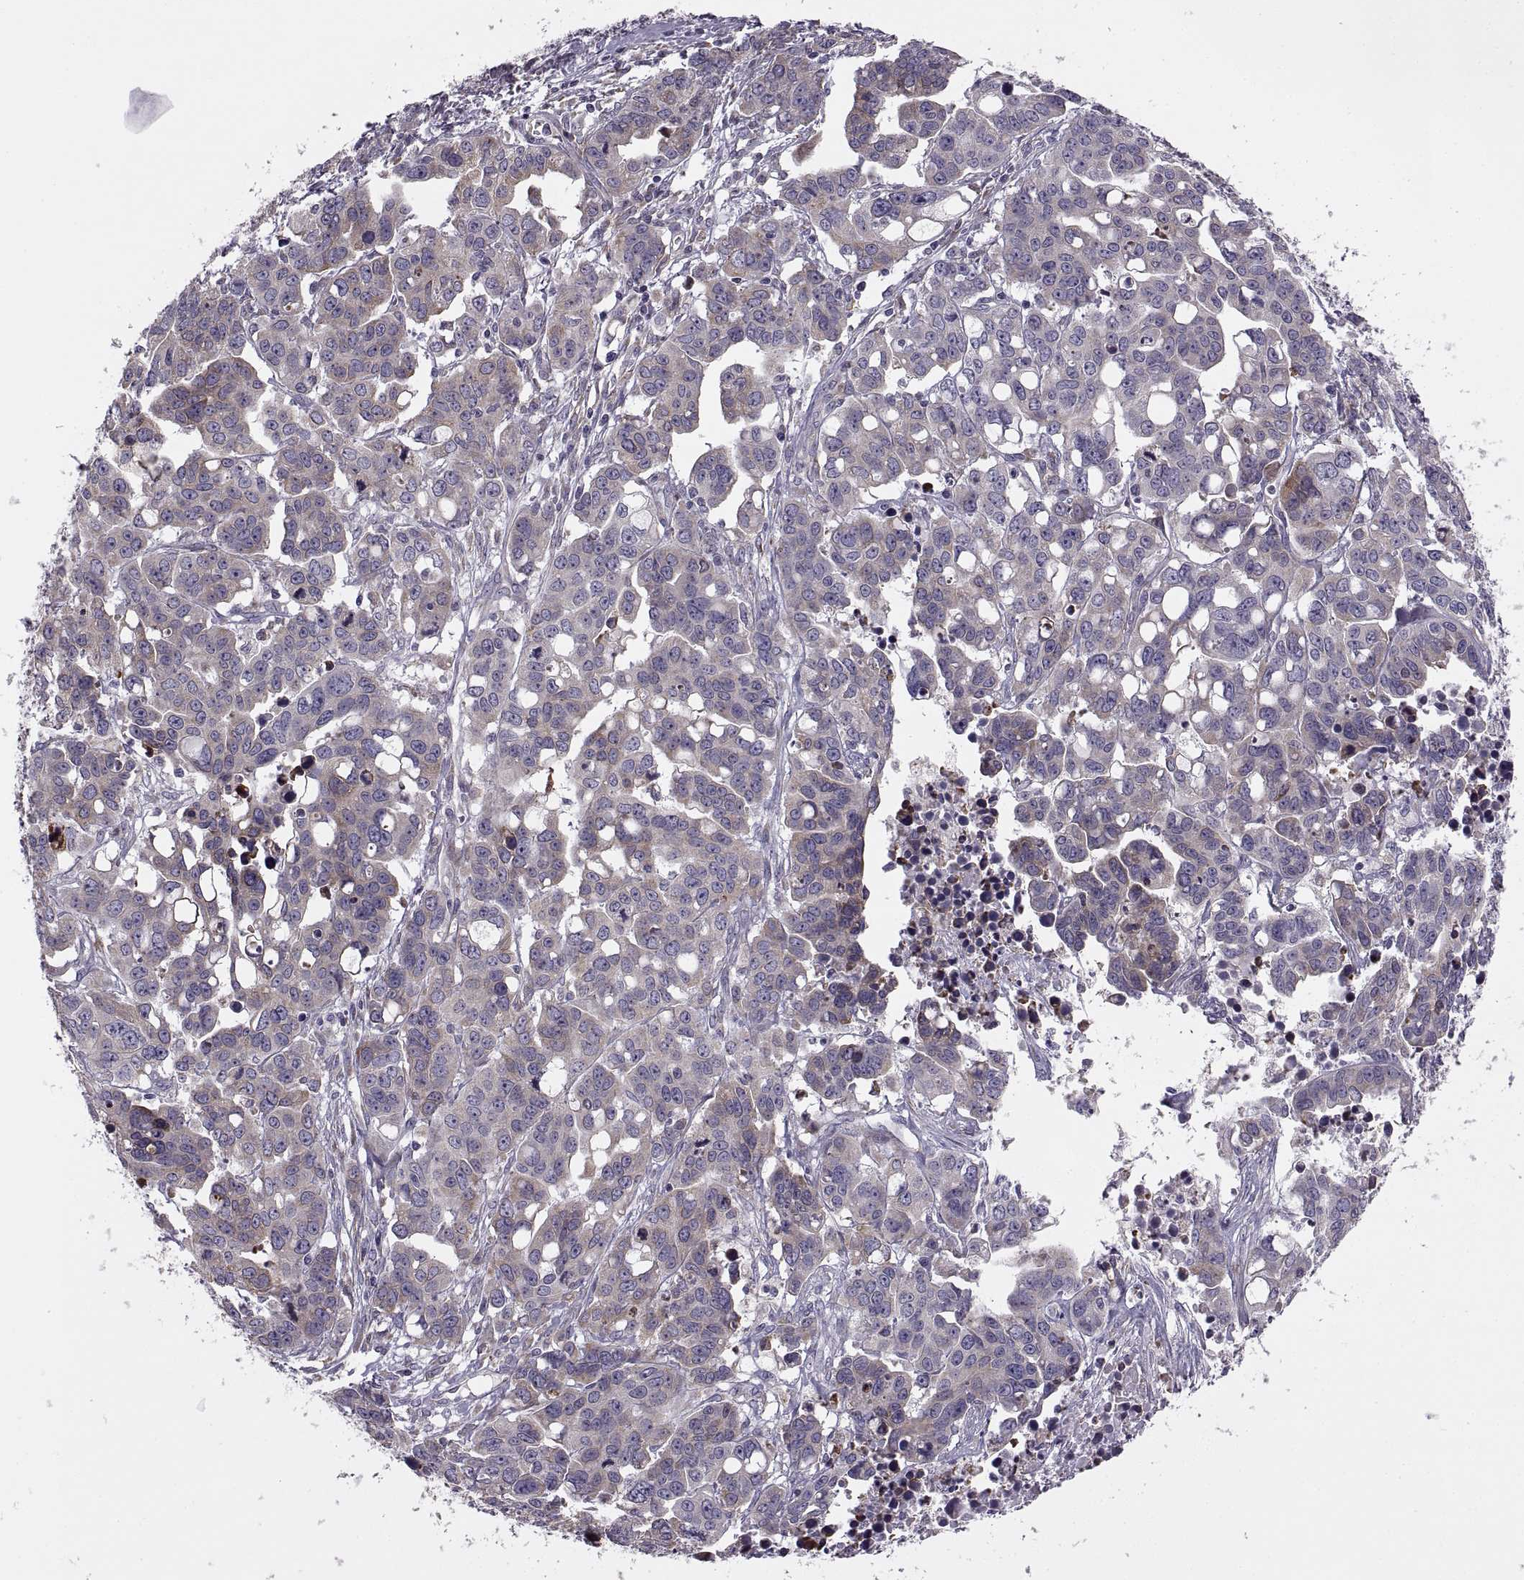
{"staining": {"intensity": "moderate", "quantity": "<25%", "location": "cytoplasmic/membranous"}, "tissue": "ovarian cancer", "cell_type": "Tumor cells", "image_type": "cancer", "snomed": [{"axis": "morphology", "description": "Carcinoma, endometroid"}, {"axis": "topography", "description": "Ovary"}], "caption": "Endometroid carcinoma (ovarian) stained with a protein marker demonstrates moderate staining in tumor cells.", "gene": "LETM2", "patient": {"sex": "female", "age": 78}}